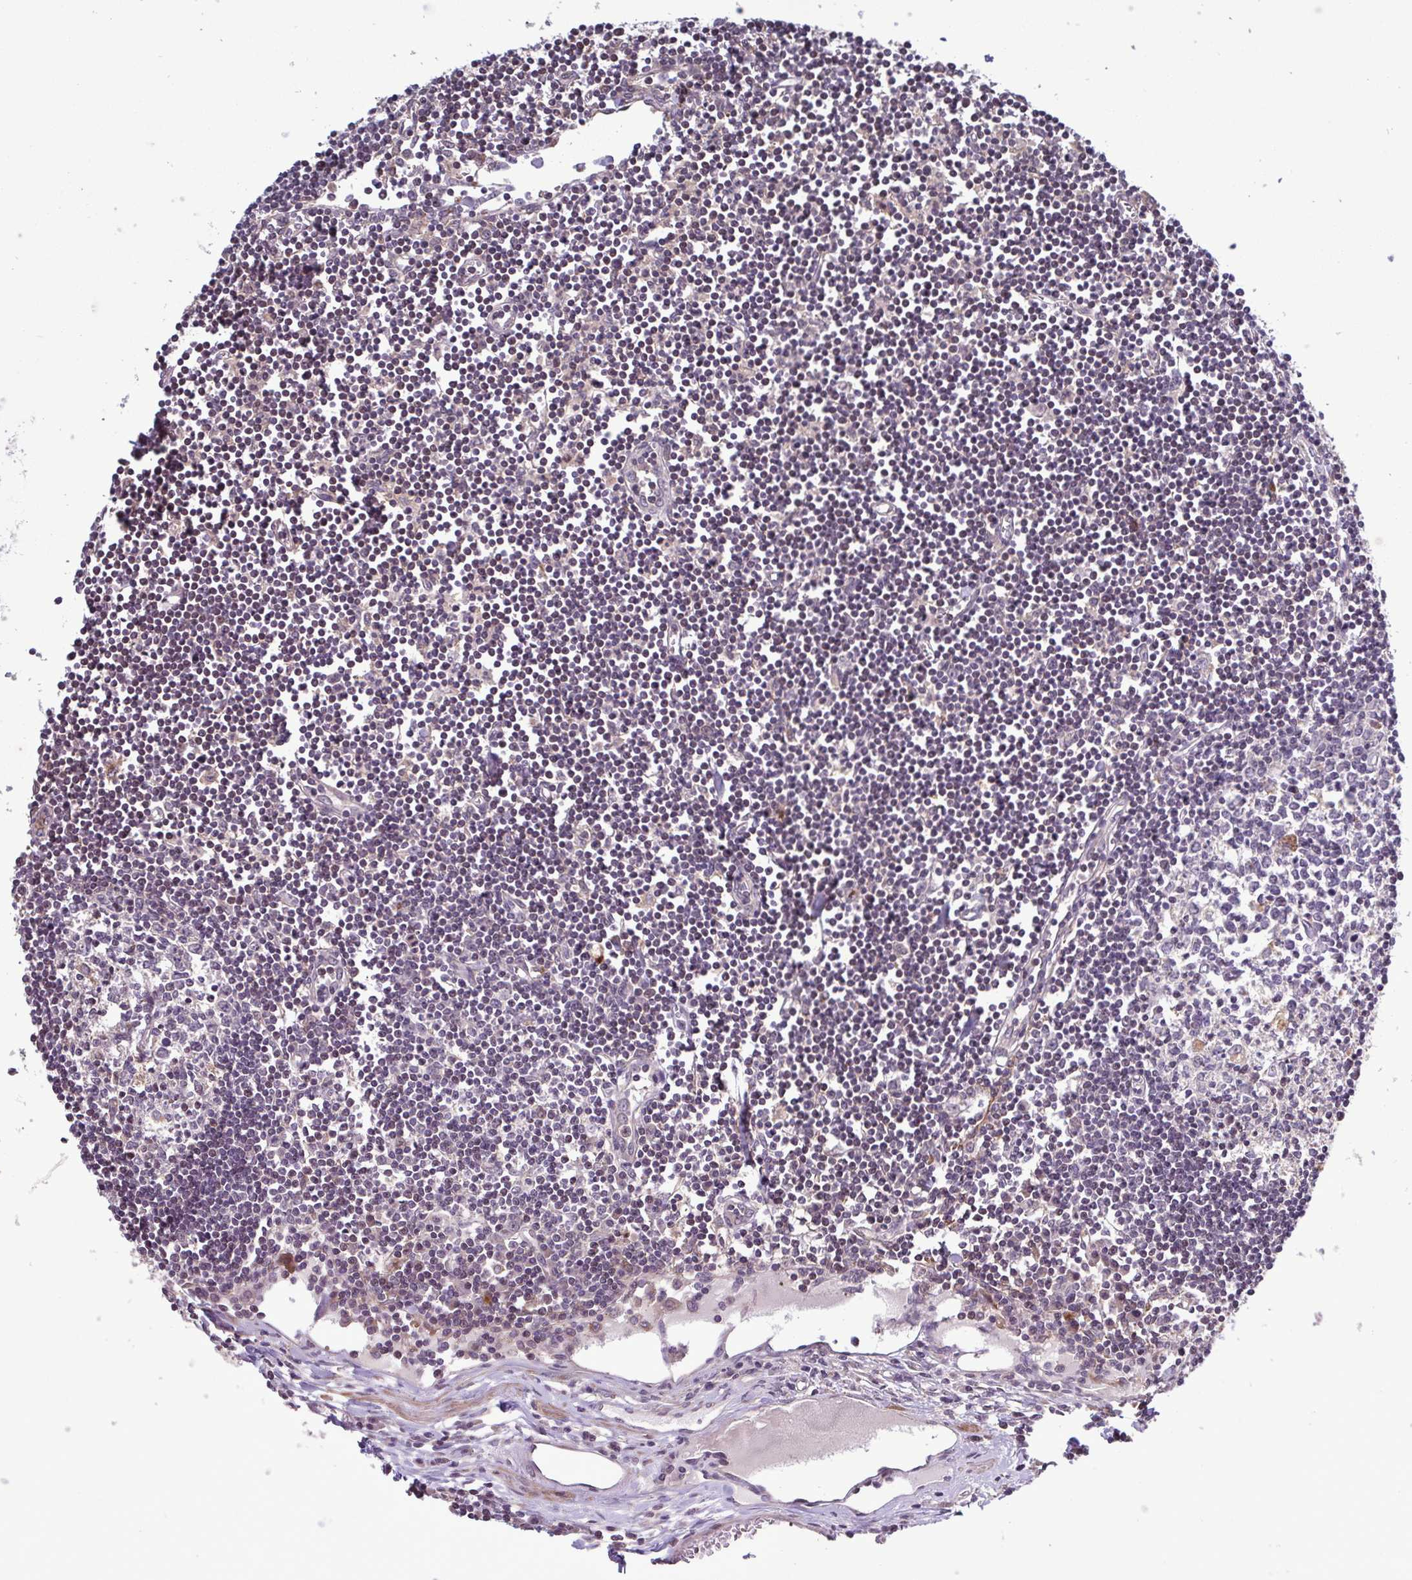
{"staining": {"intensity": "weak", "quantity": "<25%", "location": "nuclear"}, "tissue": "lymph node", "cell_type": "Germinal center cells", "image_type": "normal", "snomed": [{"axis": "morphology", "description": "Normal tissue, NOS"}, {"axis": "topography", "description": "Lymph node"}], "caption": "High power microscopy photomicrograph of an immunohistochemistry micrograph of unremarkable lymph node, revealing no significant expression in germinal center cells.", "gene": "ZNF200", "patient": {"sex": "female", "age": 65}}